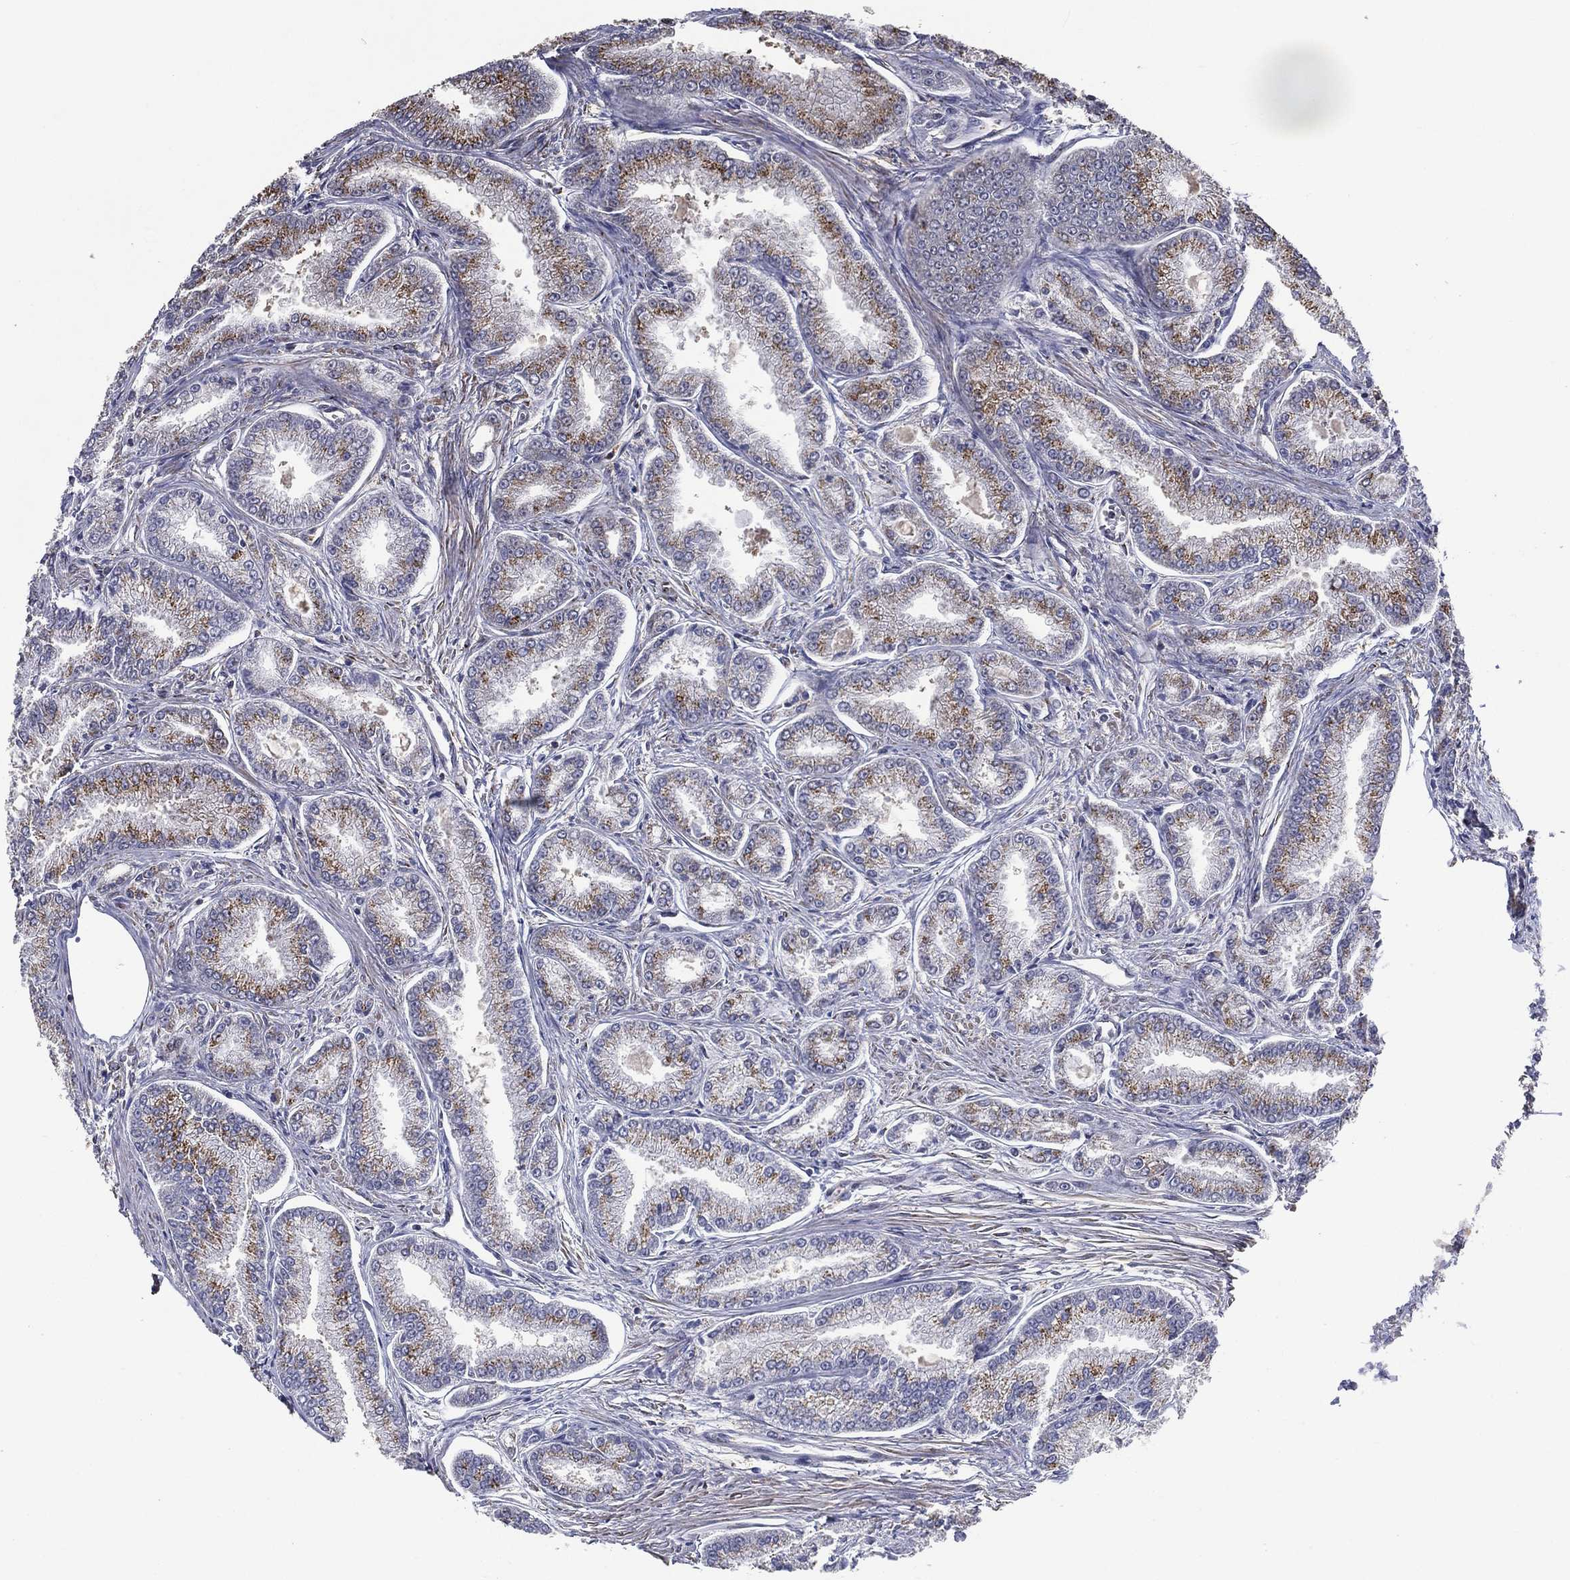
{"staining": {"intensity": "moderate", "quantity": ">75%", "location": "cytoplasmic/membranous"}, "tissue": "prostate cancer", "cell_type": "Tumor cells", "image_type": "cancer", "snomed": [{"axis": "morphology", "description": "Adenocarcinoma, NOS"}, {"axis": "morphology", "description": "Adenocarcinoma, High grade"}, {"axis": "topography", "description": "Prostate"}], "caption": "Prostate cancer (adenocarcinoma) tissue reveals moderate cytoplasmic/membranous staining in approximately >75% of tumor cells, visualized by immunohistochemistry.", "gene": "GPR183", "patient": {"sex": "male", "age": 70}}